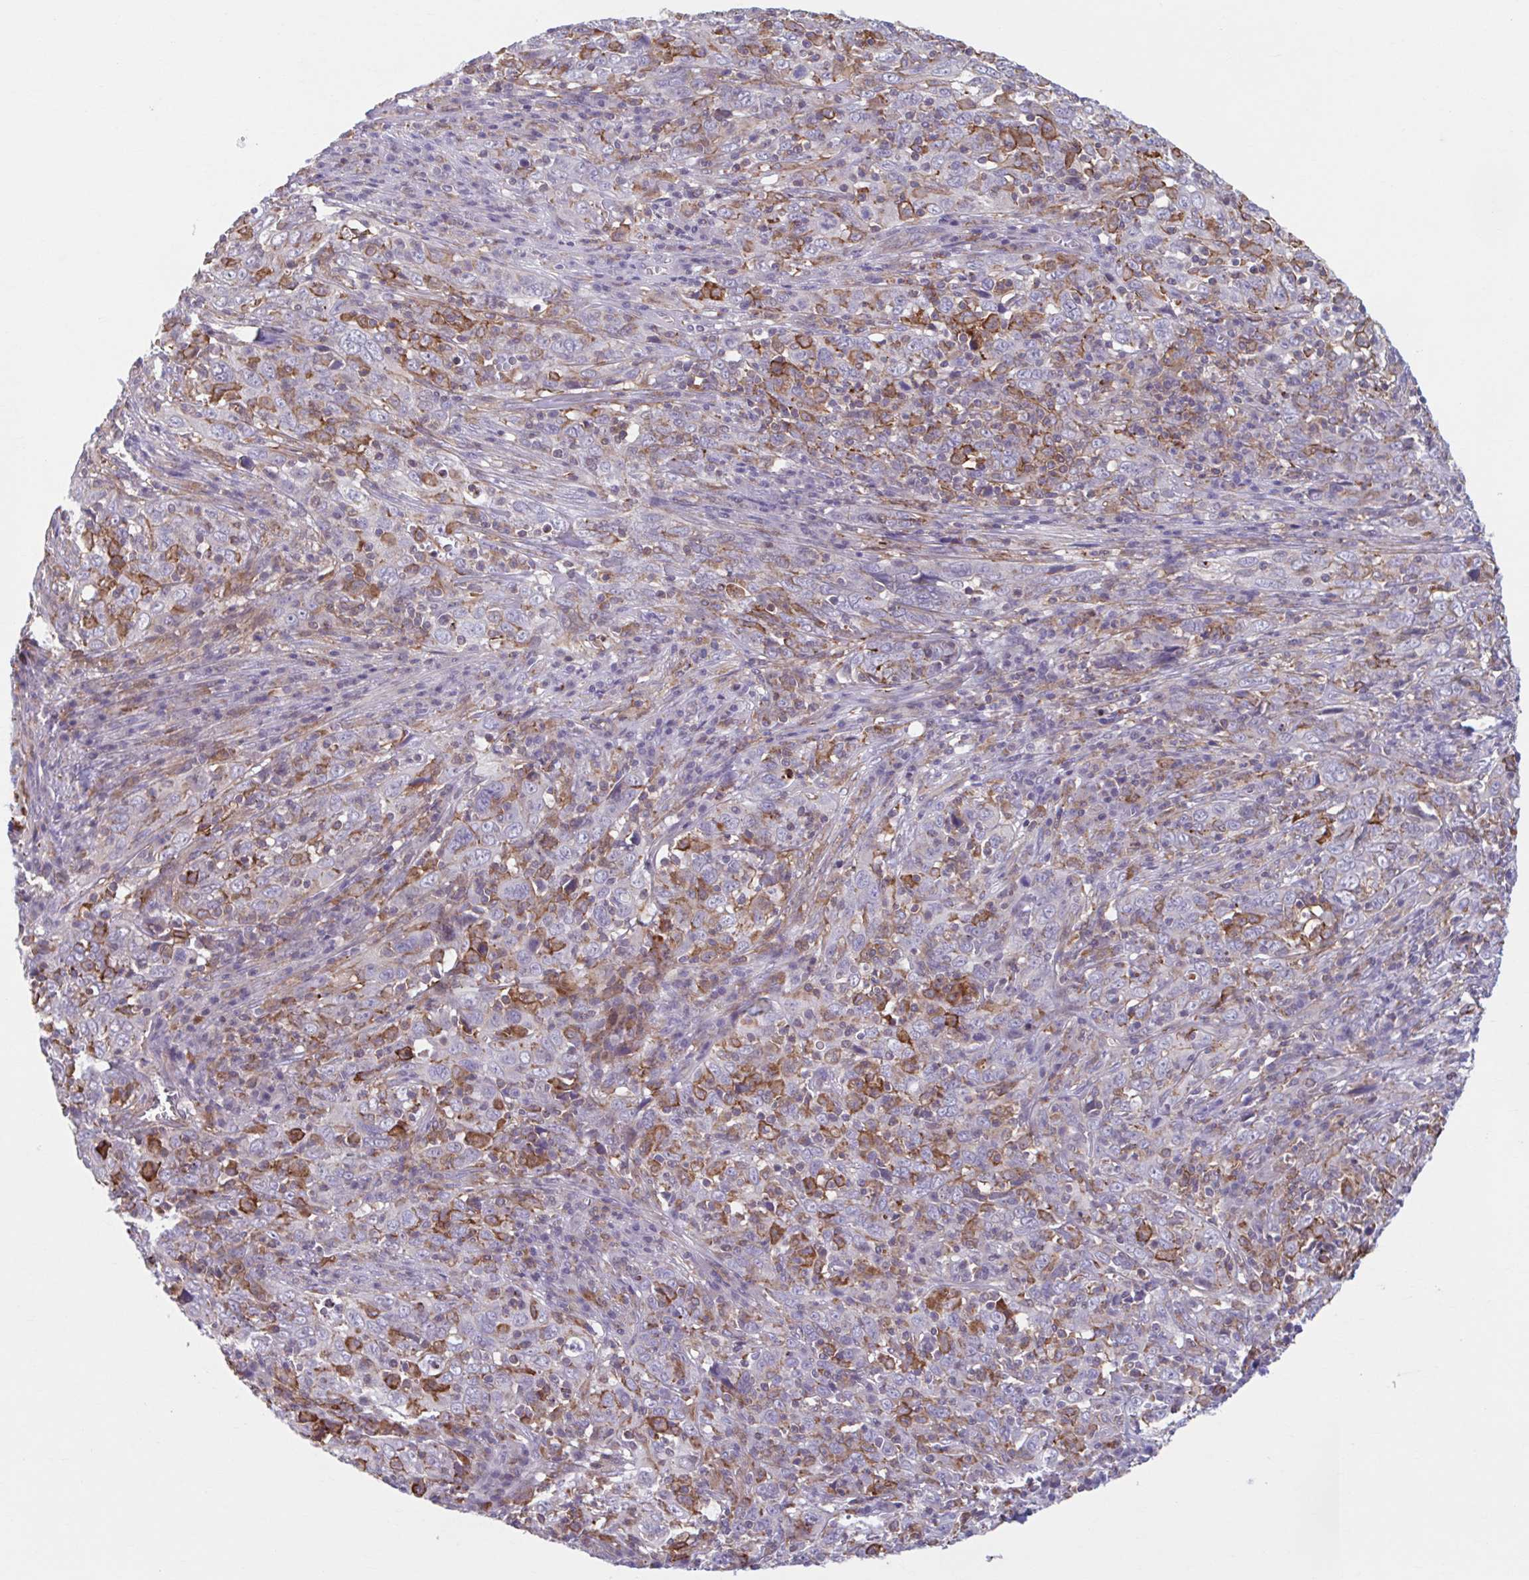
{"staining": {"intensity": "negative", "quantity": "none", "location": "none"}, "tissue": "cervical cancer", "cell_type": "Tumor cells", "image_type": "cancer", "snomed": [{"axis": "morphology", "description": "Squamous cell carcinoma, NOS"}, {"axis": "topography", "description": "Cervix"}], "caption": "An IHC micrograph of squamous cell carcinoma (cervical) is shown. There is no staining in tumor cells of squamous cell carcinoma (cervical).", "gene": "ADAT3", "patient": {"sex": "female", "age": 46}}